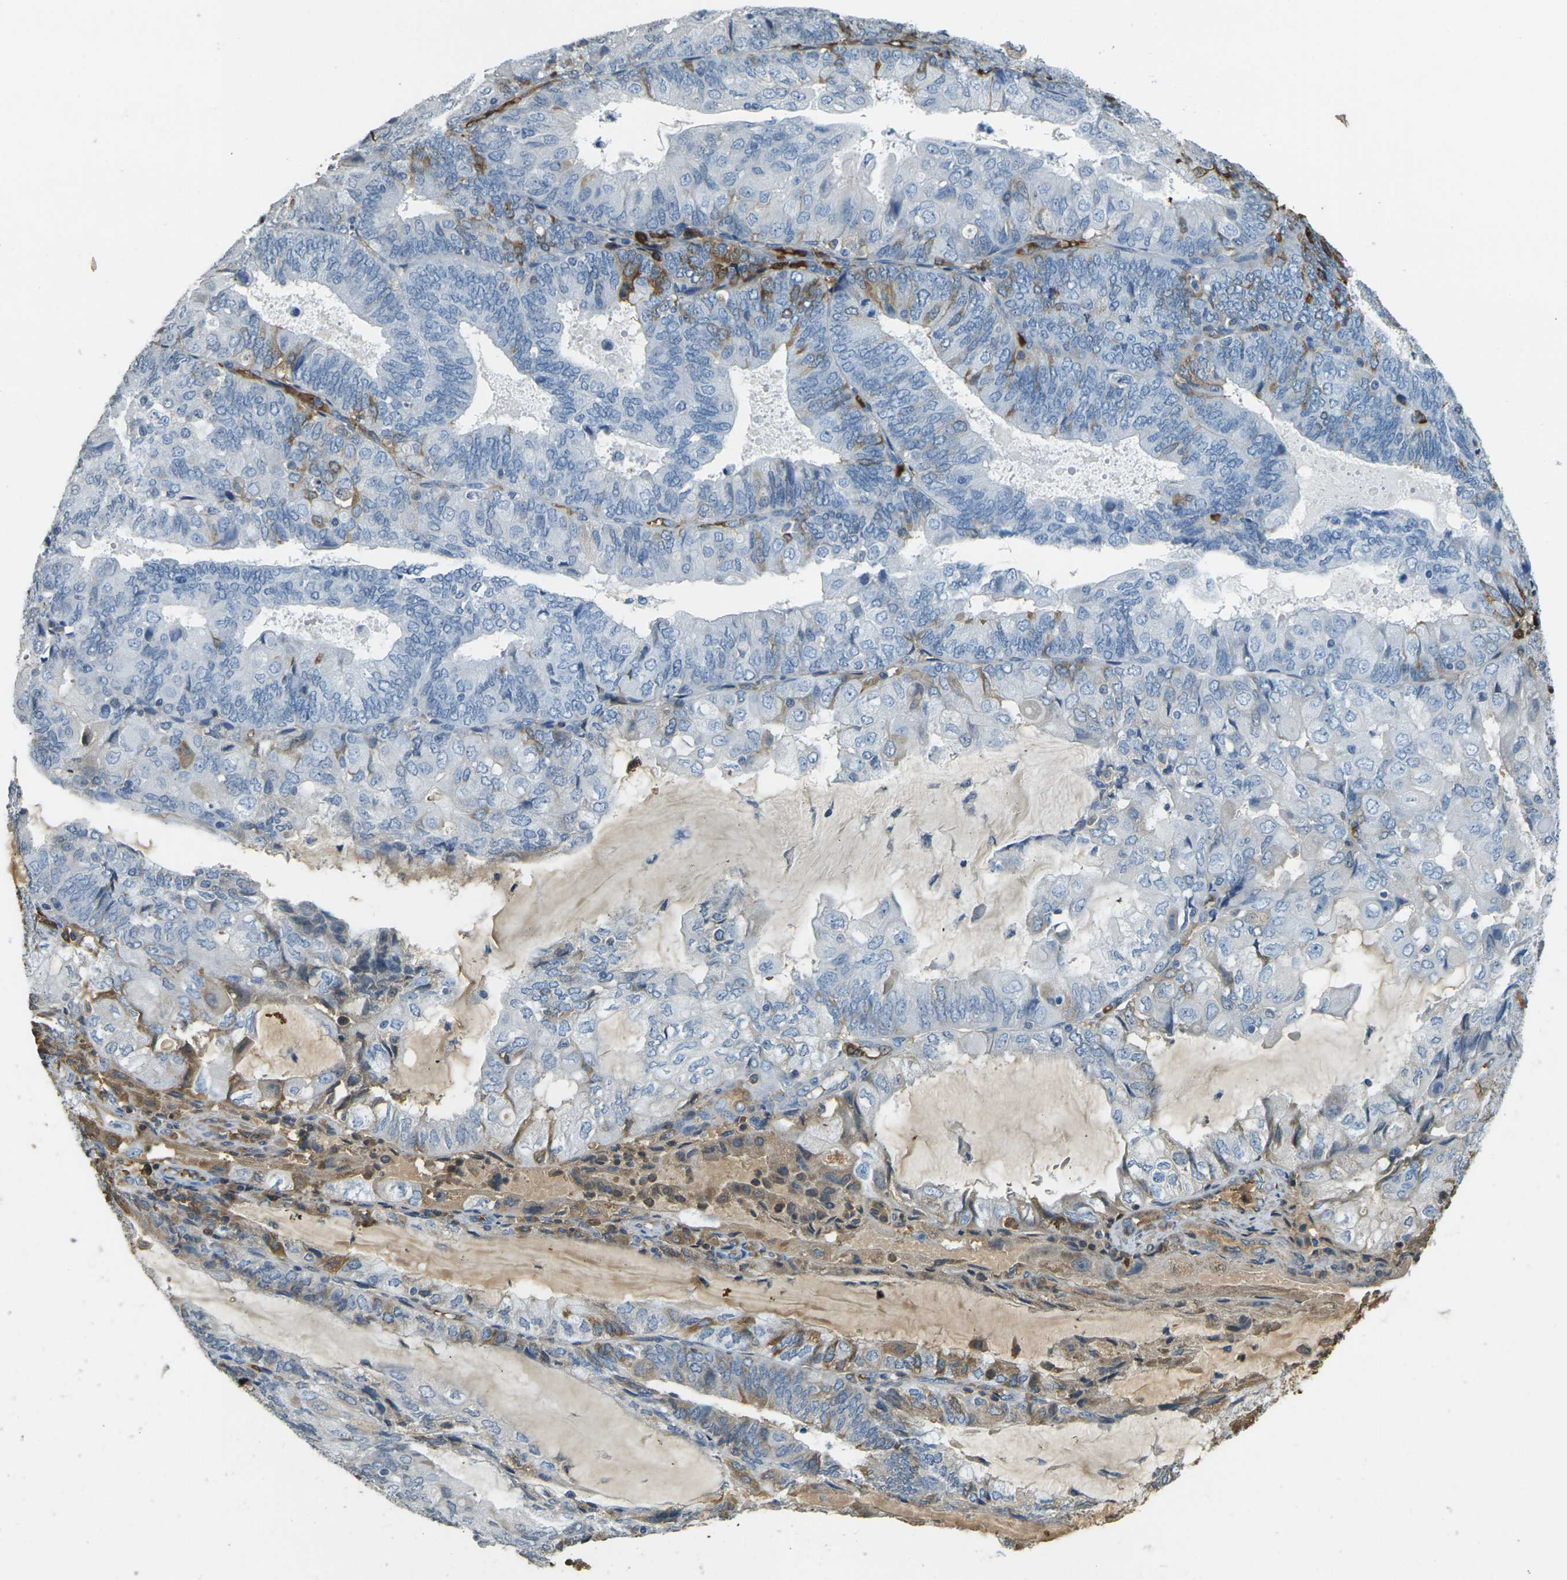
{"staining": {"intensity": "negative", "quantity": "none", "location": "none"}, "tissue": "endometrial cancer", "cell_type": "Tumor cells", "image_type": "cancer", "snomed": [{"axis": "morphology", "description": "Adenocarcinoma, NOS"}, {"axis": "topography", "description": "Endometrium"}], "caption": "This is an immunohistochemistry histopathology image of endometrial adenocarcinoma. There is no positivity in tumor cells.", "gene": "HBB", "patient": {"sex": "female", "age": 81}}